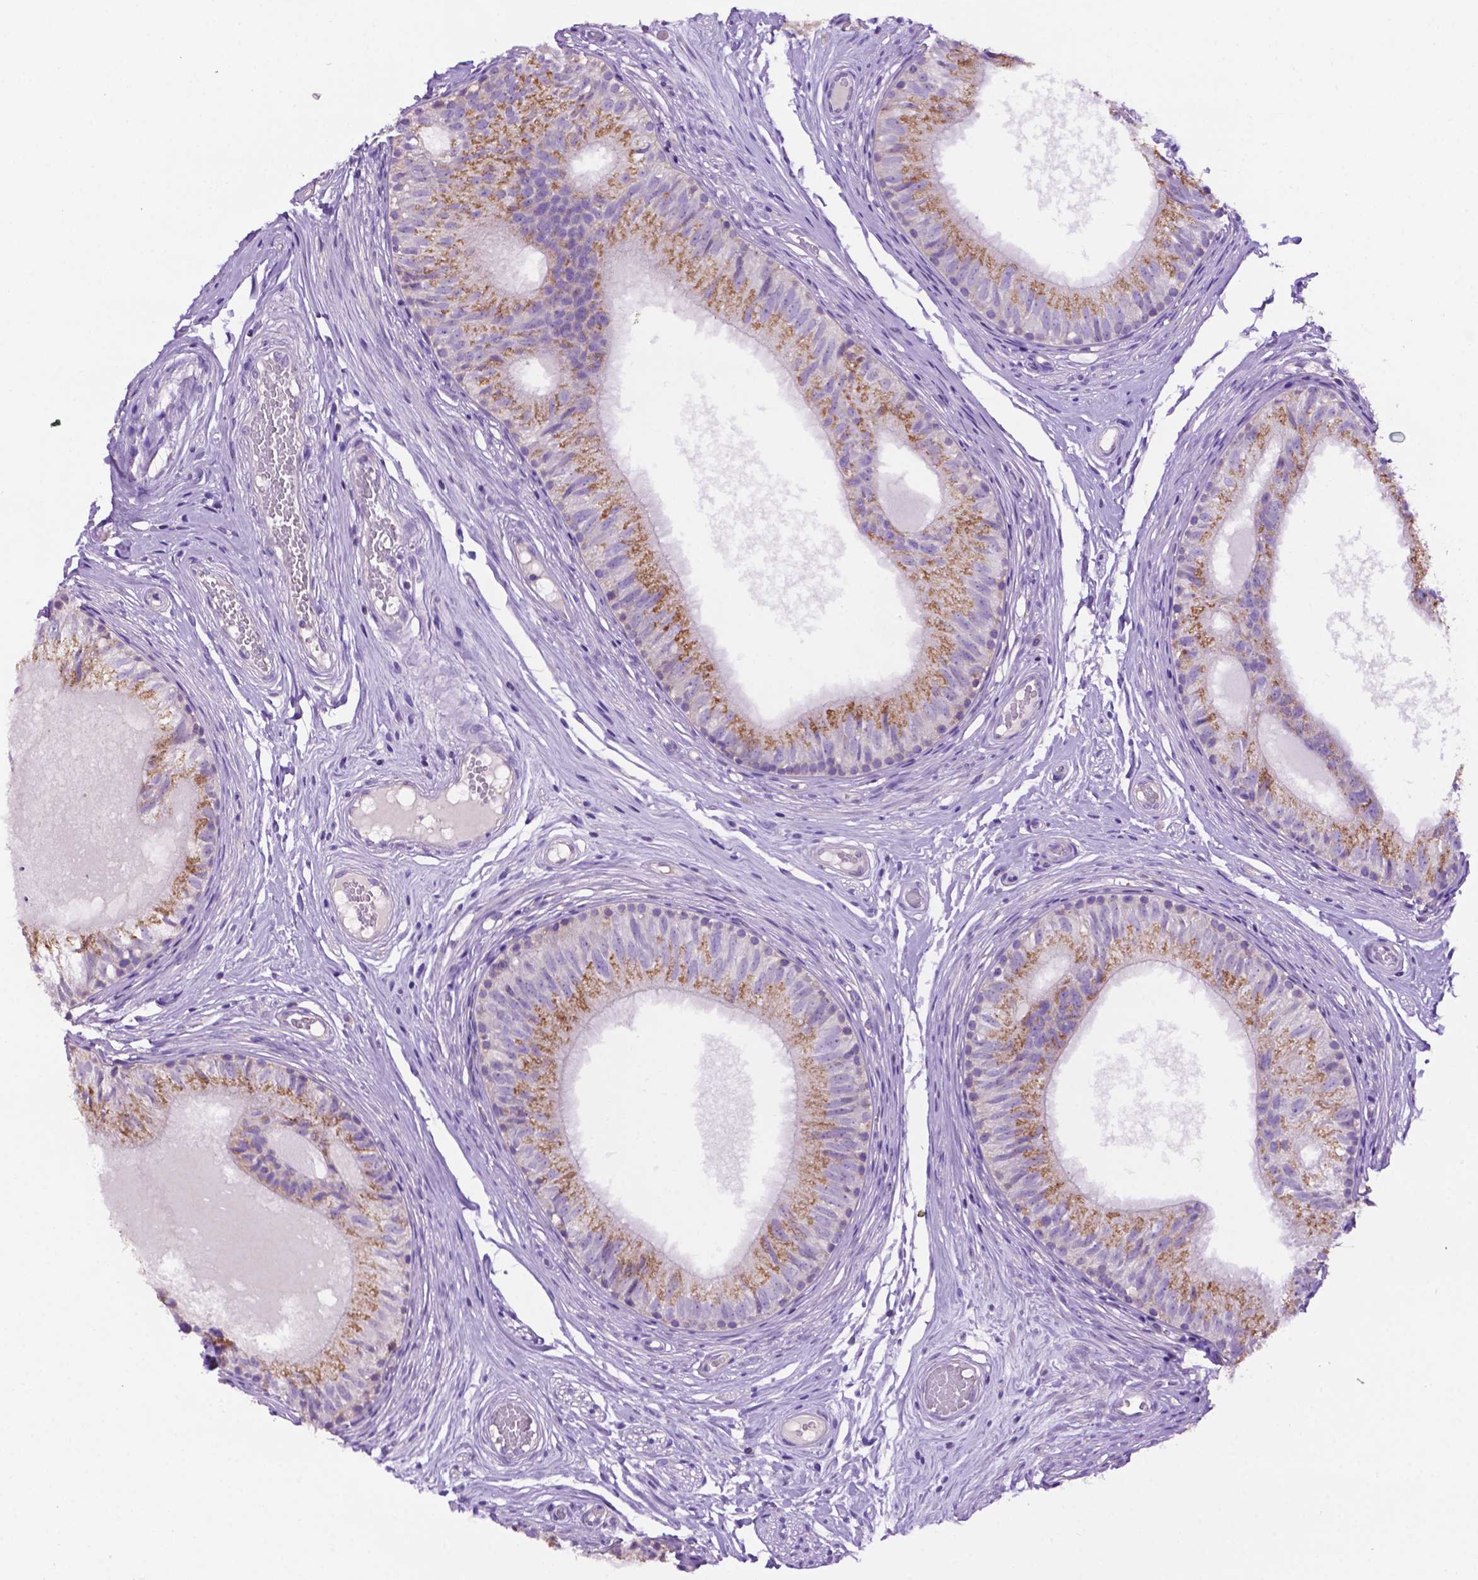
{"staining": {"intensity": "moderate", "quantity": ">75%", "location": "cytoplasmic/membranous"}, "tissue": "epididymis", "cell_type": "Glandular cells", "image_type": "normal", "snomed": [{"axis": "morphology", "description": "Normal tissue, NOS"}, {"axis": "topography", "description": "Epididymis"}], "caption": "About >75% of glandular cells in normal human epididymis reveal moderate cytoplasmic/membranous protein staining as visualized by brown immunohistochemical staining.", "gene": "PHYHIP", "patient": {"sex": "male", "age": 29}}